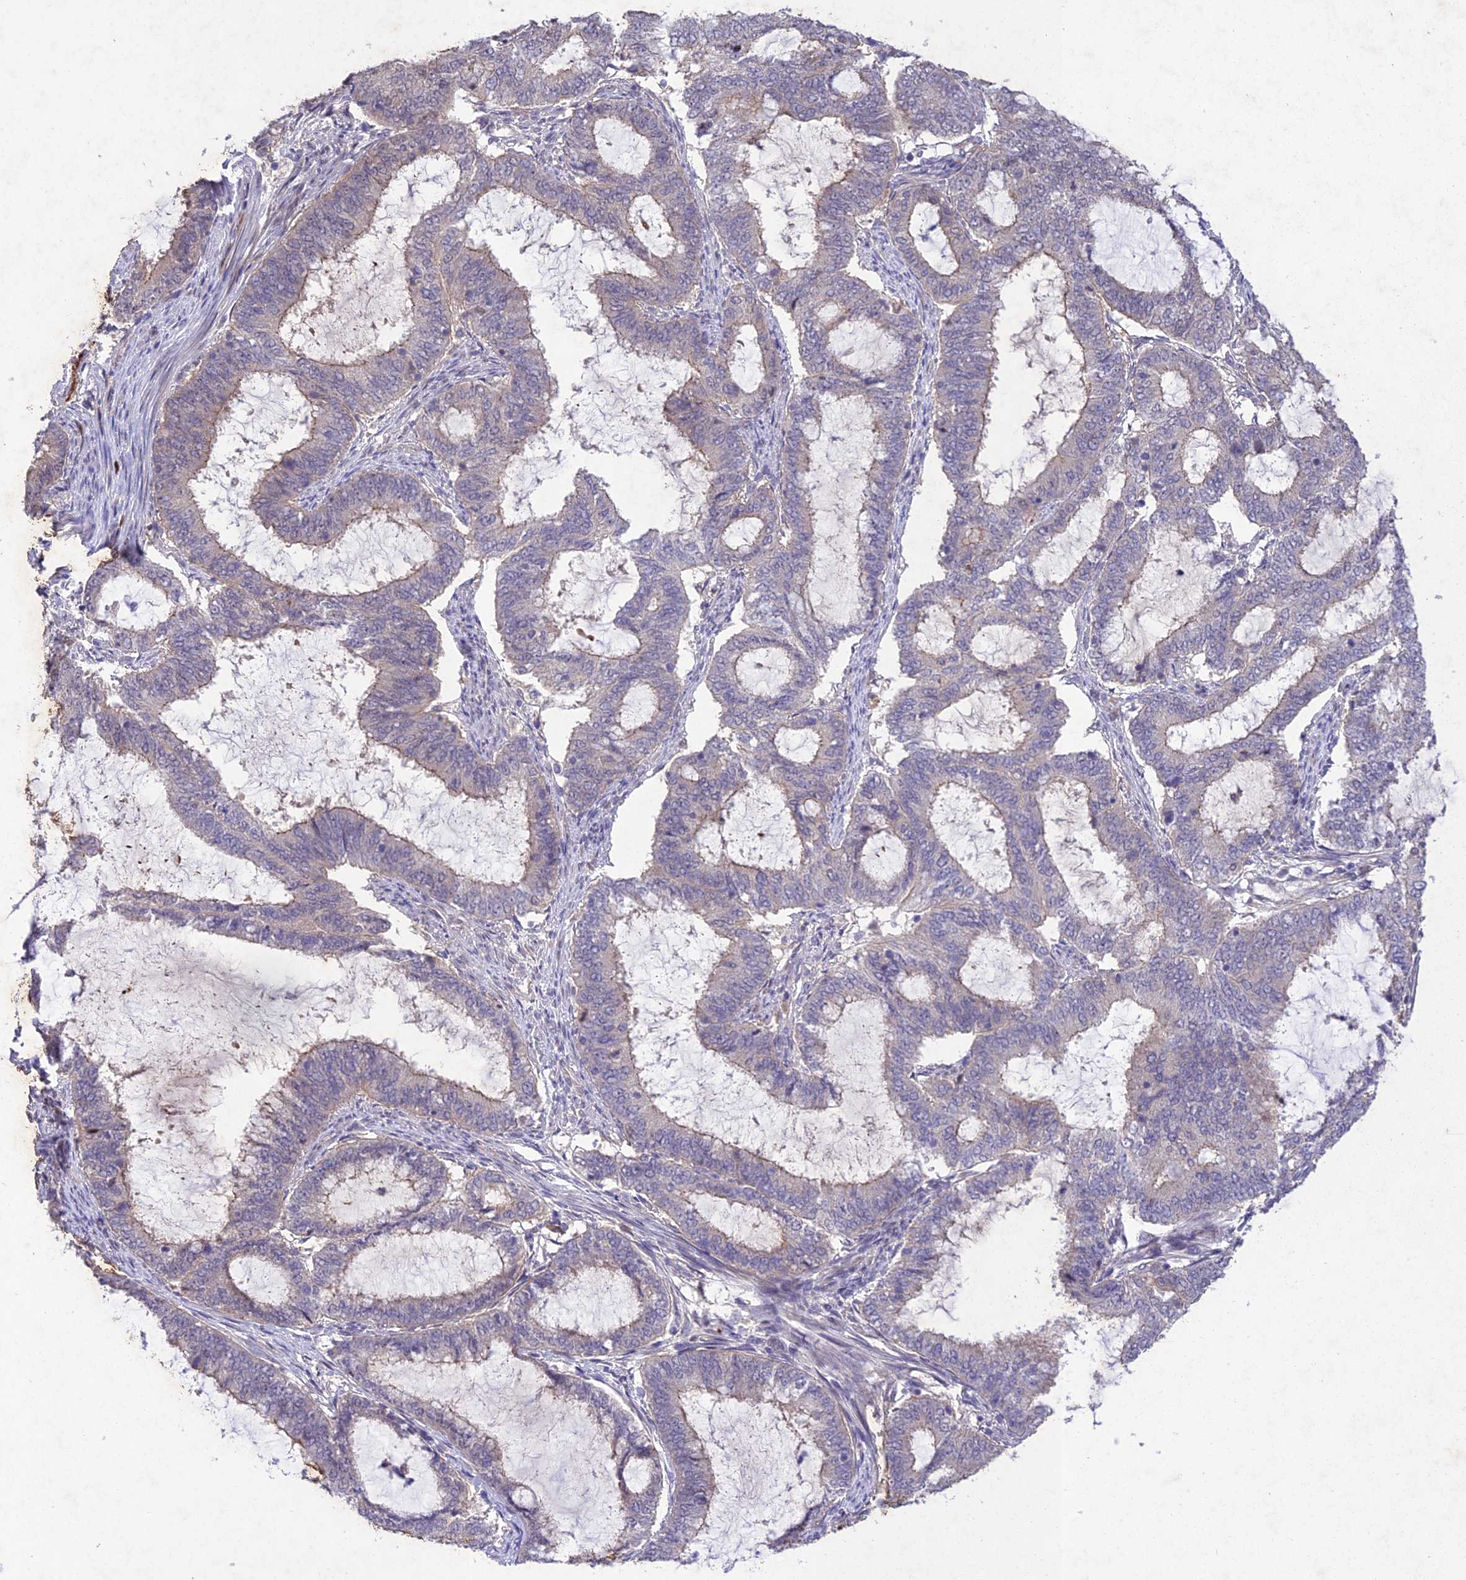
{"staining": {"intensity": "weak", "quantity": "25%-75%", "location": "cytoplasmic/membranous"}, "tissue": "endometrial cancer", "cell_type": "Tumor cells", "image_type": "cancer", "snomed": [{"axis": "morphology", "description": "Adenocarcinoma, NOS"}, {"axis": "topography", "description": "Endometrium"}], "caption": "Human adenocarcinoma (endometrial) stained with a protein marker shows weak staining in tumor cells.", "gene": "ANKRD52", "patient": {"sex": "female", "age": 51}}